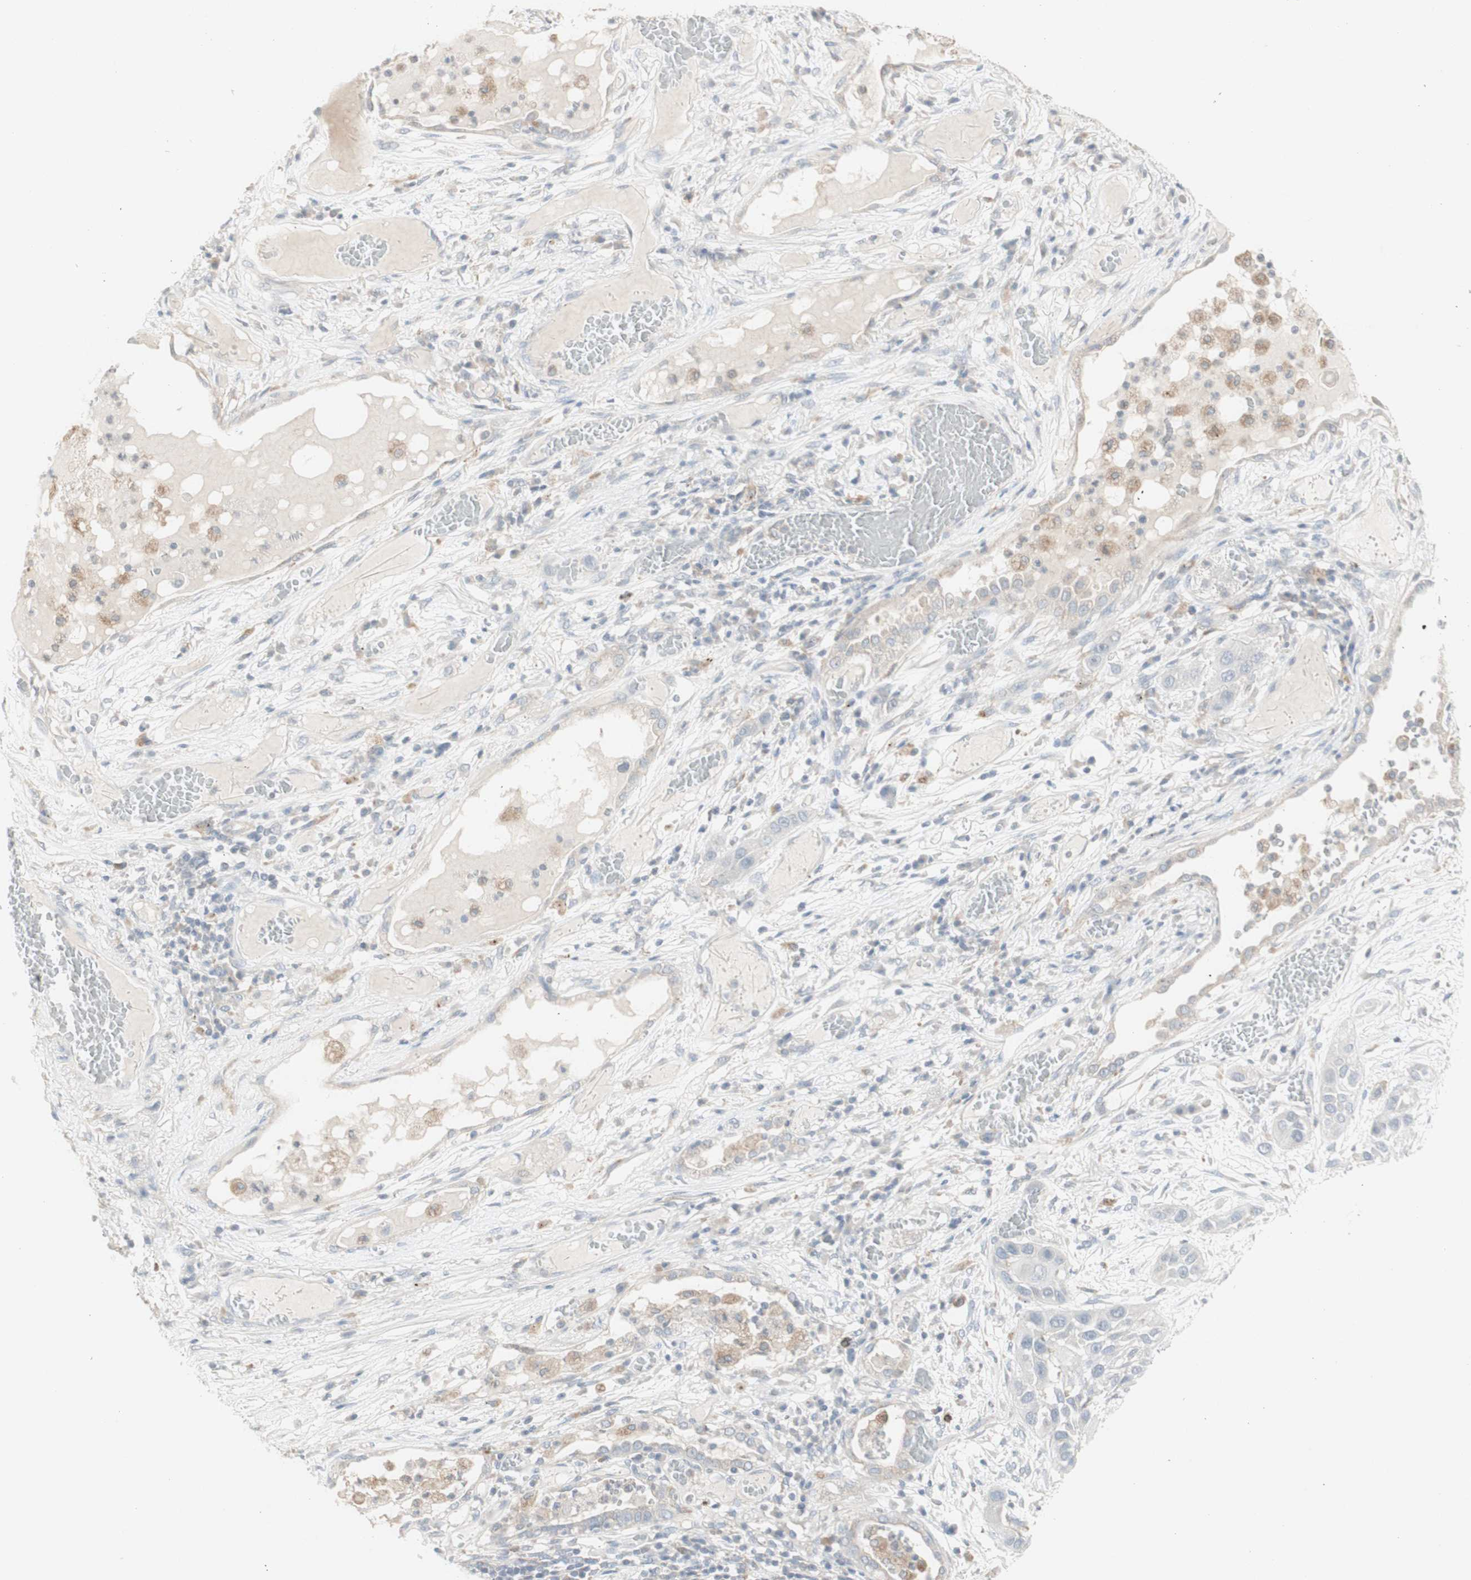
{"staining": {"intensity": "negative", "quantity": "none", "location": "none"}, "tissue": "lung cancer", "cell_type": "Tumor cells", "image_type": "cancer", "snomed": [{"axis": "morphology", "description": "Squamous cell carcinoma, NOS"}, {"axis": "topography", "description": "Lung"}], "caption": "IHC micrograph of squamous cell carcinoma (lung) stained for a protein (brown), which shows no staining in tumor cells.", "gene": "ATP6V1B1", "patient": {"sex": "male", "age": 71}}